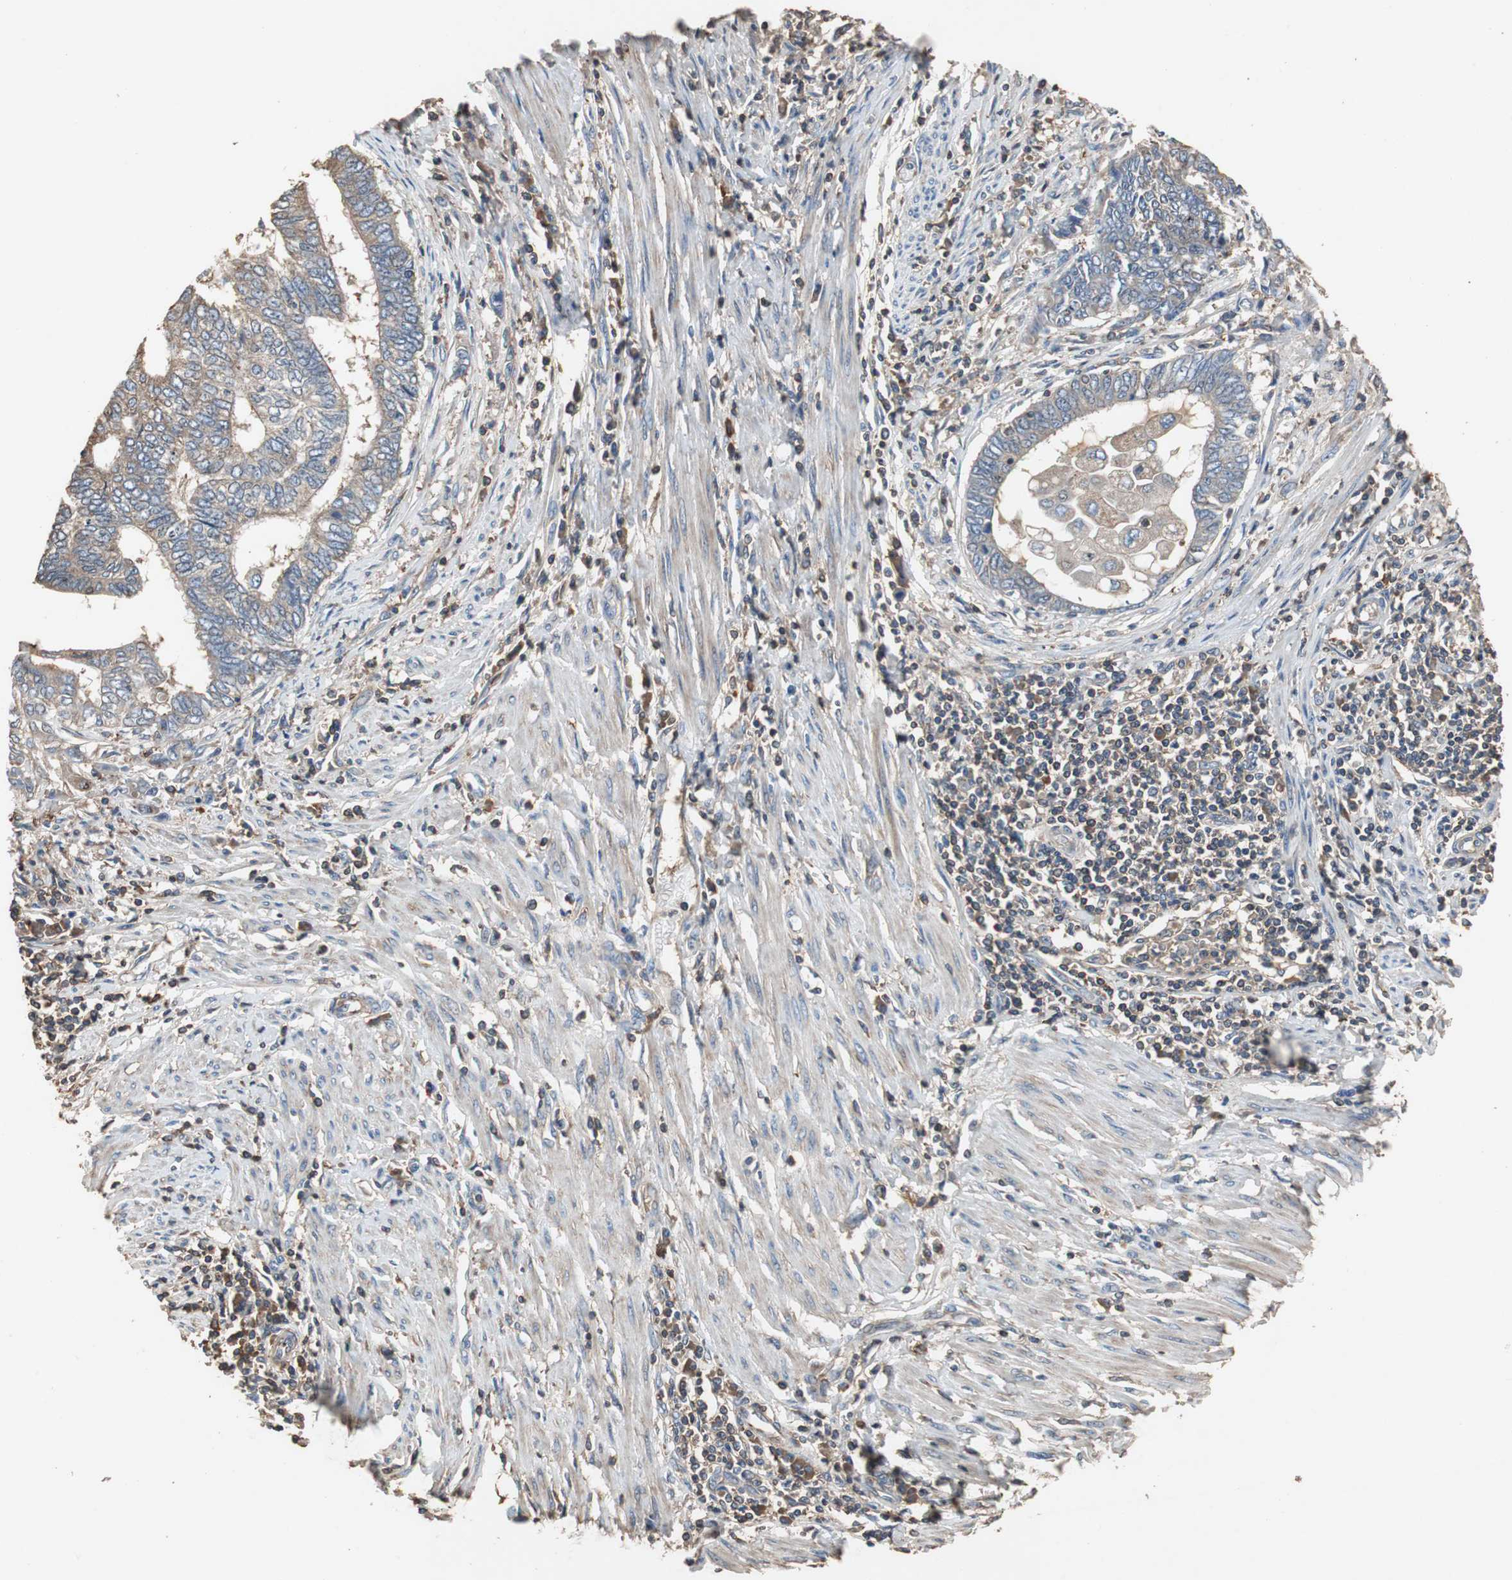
{"staining": {"intensity": "weak", "quantity": "25%-75%", "location": "cytoplasmic/membranous"}, "tissue": "endometrial cancer", "cell_type": "Tumor cells", "image_type": "cancer", "snomed": [{"axis": "morphology", "description": "Adenocarcinoma, NOS"}, {"axis": "topography", "description": "Uterus"}, {"axis": "topography", "description": "Endometrium"}], "caption": "An image of endometrial cancer stained for a protein exhibits weak cytoplasmic/membranous brown staining in tumor cells. Using DAB (3,3'-diaminobenzidine) (brown) and hematoxylin (blue) stains, captured at high magnification using brightfield microscopy.", "gene": "TNFRSF14", "patient": {"sex": "female", "age": 70}}